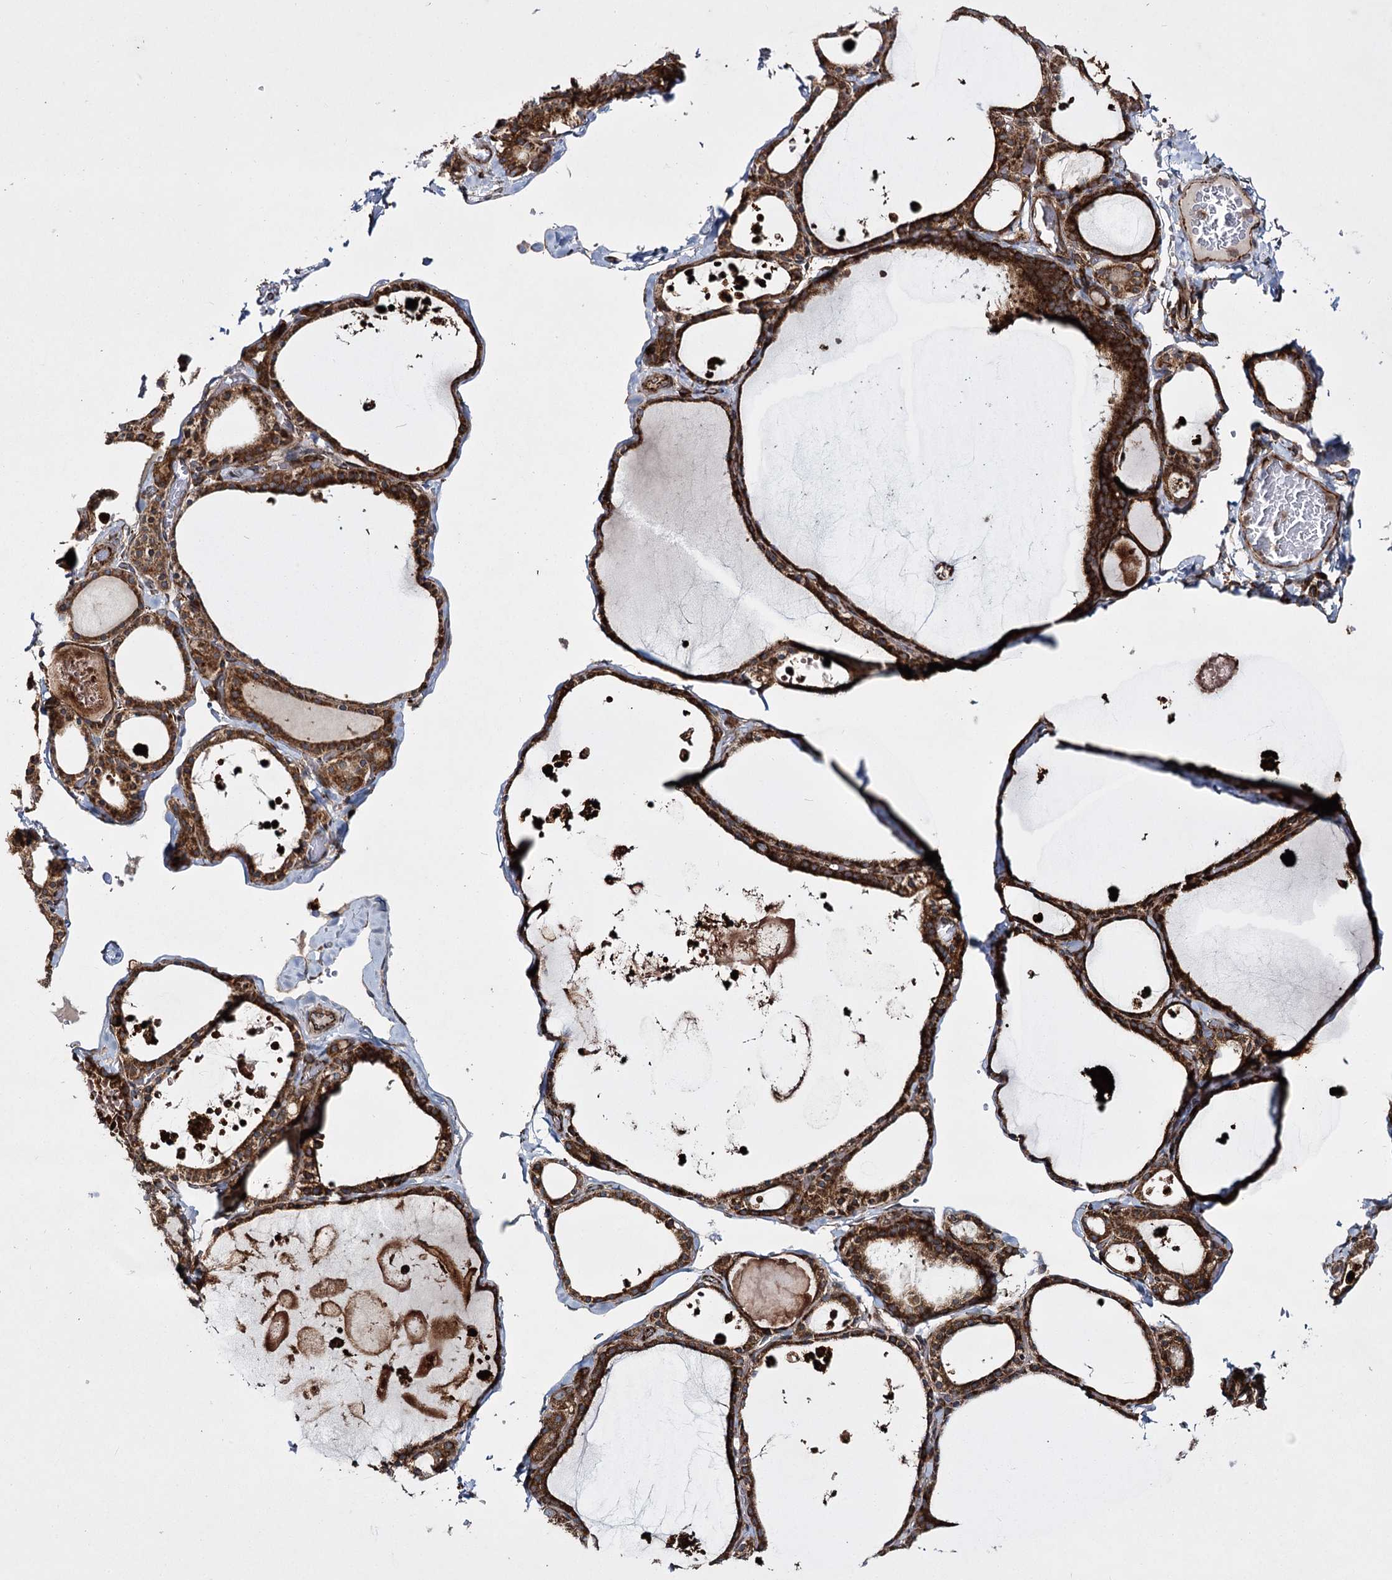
{"staining": {"intensity": "strong", "quantity": ">75%", "location": "cytoplasmic/membranous"}, "tissue": "thyroid gland", "cell_type": "Glandular cells", "image_type": "normal", "snomed": [{"axis": "morphology", "description": "Normal tissue, NOS"}, {"axis": "topography", "description": "Thyroid gland"}], "caption": "A brown stain shows strong cytoplasmic/membranous positivity of a protein in glandular cells of benign human thyroid gland. (IHC, brightfield microscopy, high magnification).", "gene": "HECTD2", "patient": {"sex": "male", "age": 56}}